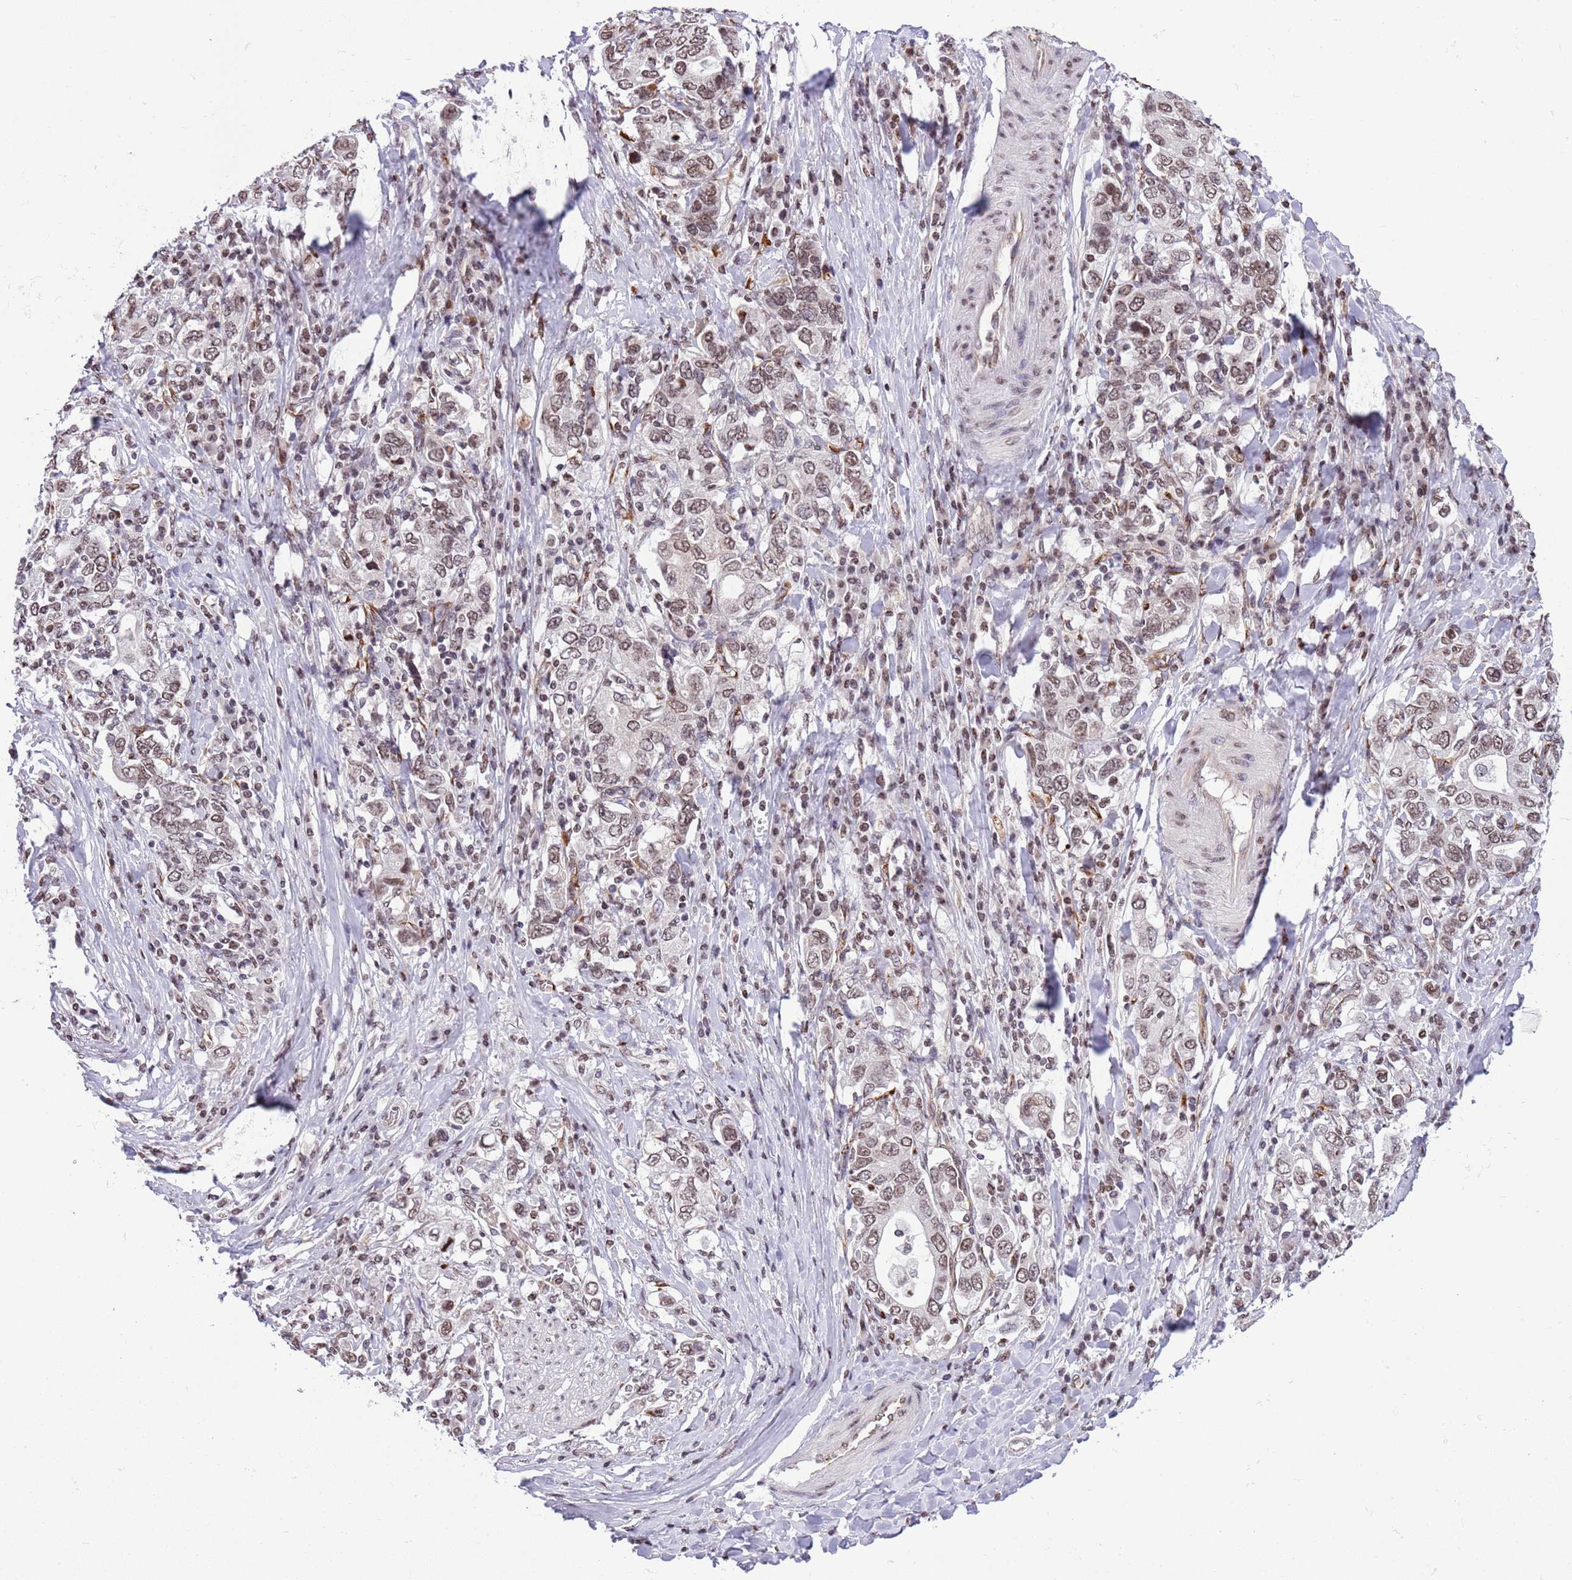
{"staining": {"intensity": "moderate", "quantity": ">75%", "location": "nuclear"}, "tissue": "stomach cancer", "cell_type": "Tumor cells", "image_type": "cancer", "snomed": [{"axis": "morphology", "description": "Adenocarcinoma, NOS"}, {"axis": "topography", "description": "Stomach, upper"}, {"axis": "topography", "description": "Stomach"}], "caption": "There is medium levels of moderate nuclear expression in tumor cells of stomach cancer (adenocarcinoma), as demonstrated by immunohistochemical staining (brown color).", "gene": "NRIP1", "patient": {"sex": "male", "age": 62}}